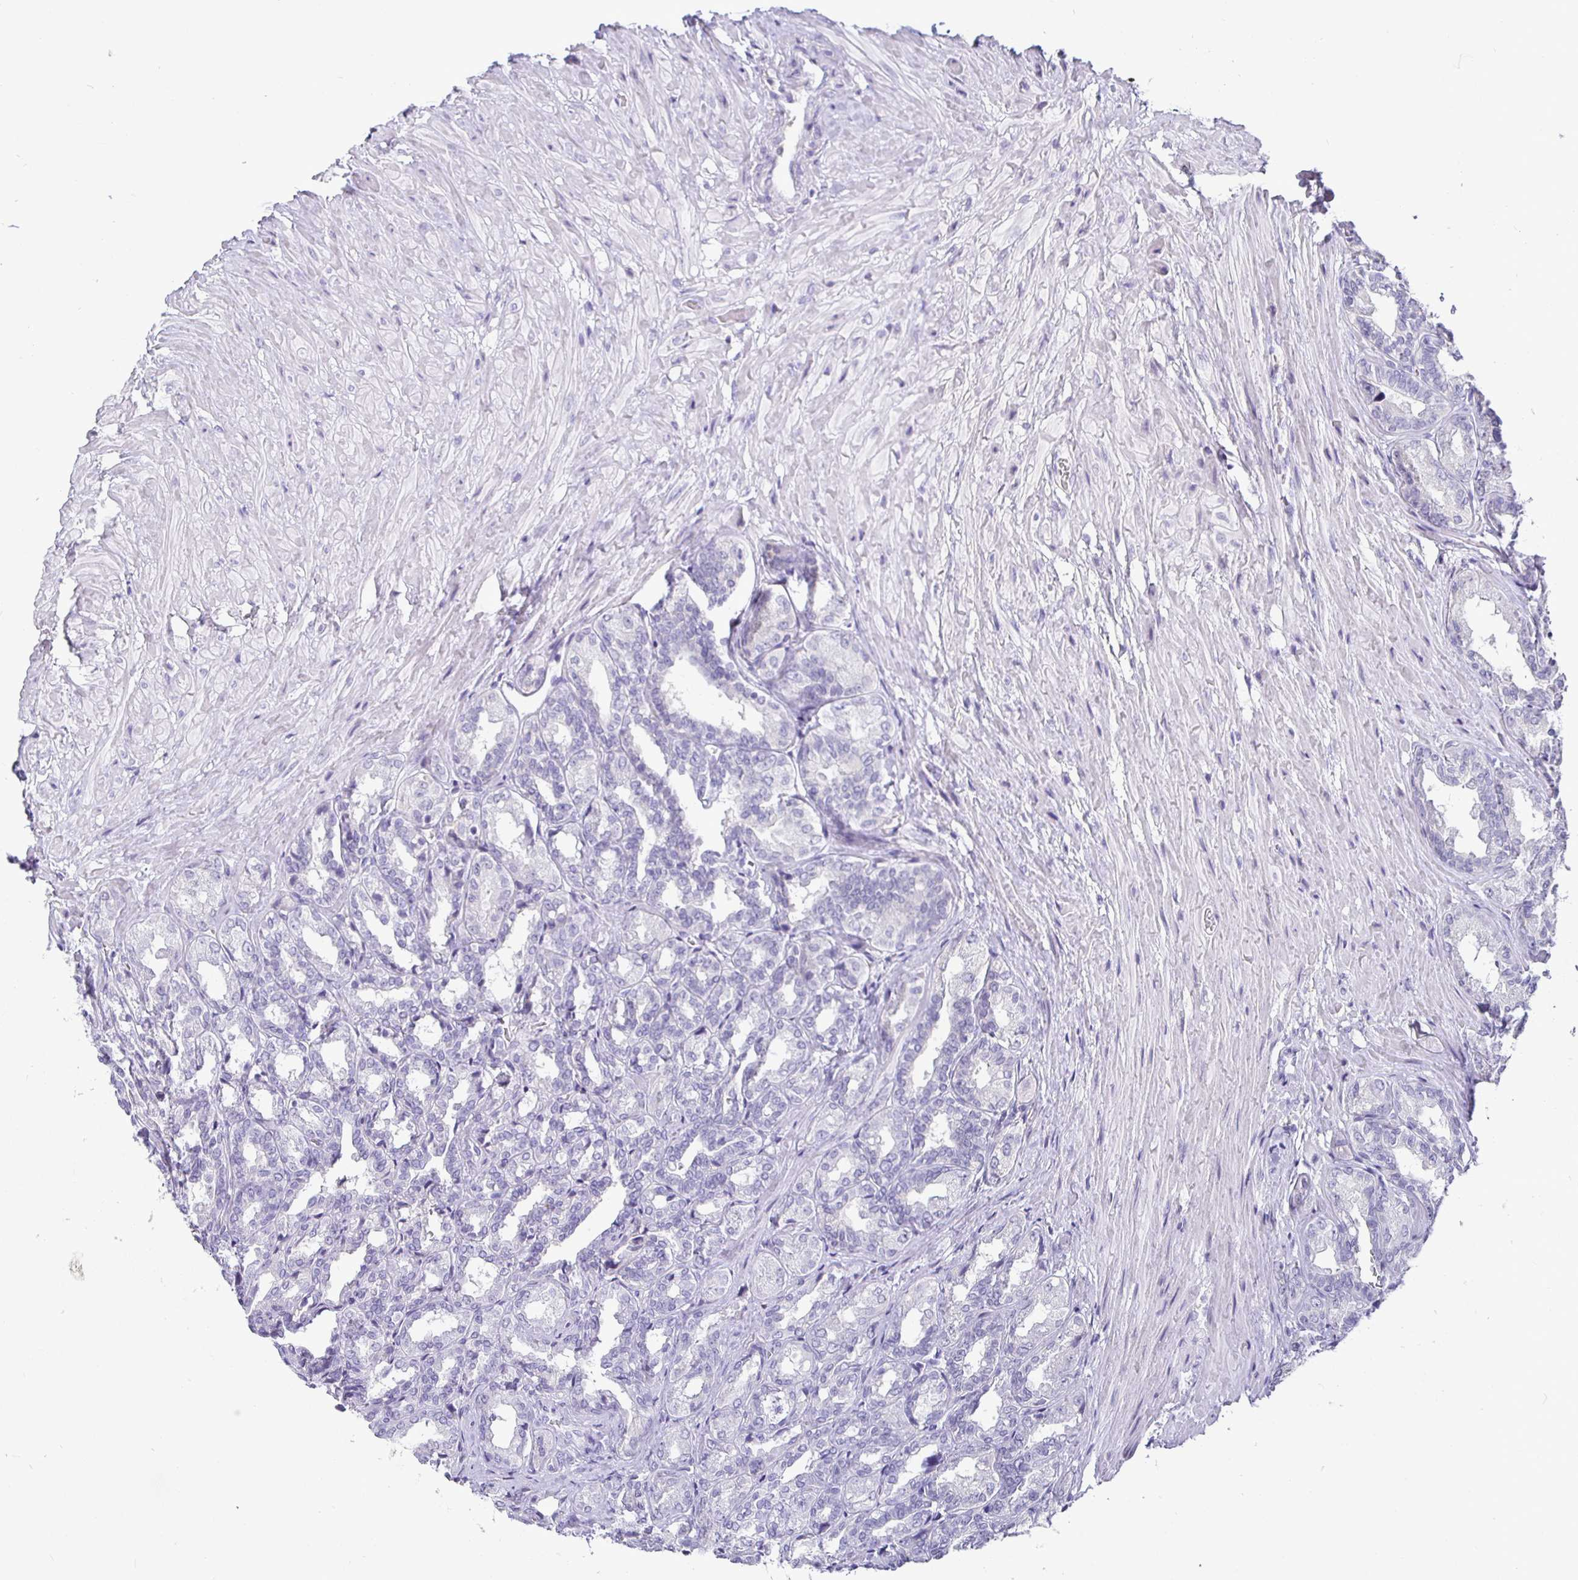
{"staining": {"intensity": "negative", "quantity": "none", "location": "none"}, "tissue": "seminal vesicle", "cell_type": "Glandular cells", "image_type": "normal", "snomed": [{"axis": "morphology", "description": "Normal tissue, NOS"}, {"axis": "topography", "description": "Seminal veicle"}], "caption": "The IHC image has no significant positivity in glandular cells of seminal vesicle. (Immunohistochemistry (ihc), brightfield microscopy, high magnification).", "gene": "SIRPA", "patient": {"sex": "male", "age": 68}}